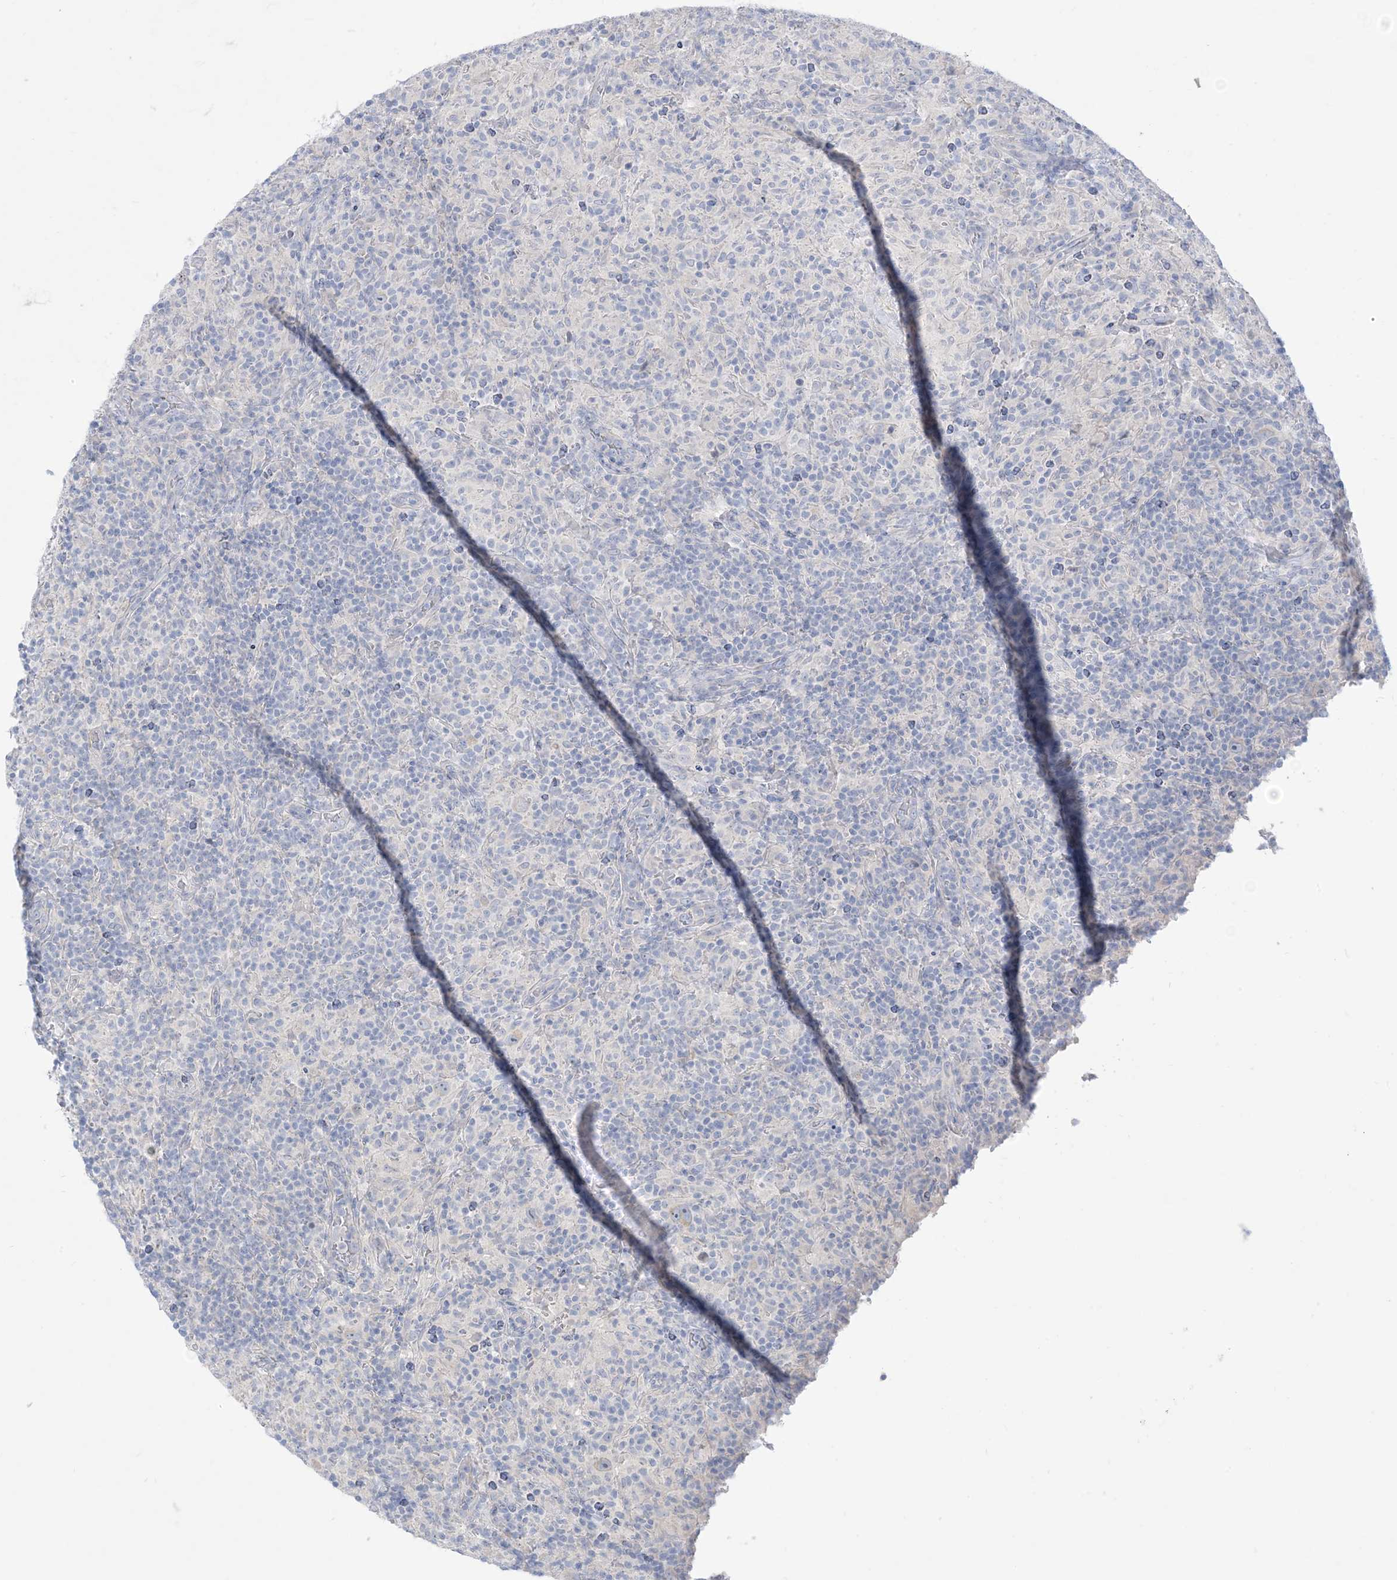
{"staining": {"intensity": "negative", "quantity": "none", "location": "none"}, "tissue": "lymphoma", "cell_type": "Tumor cells", "image_type": "cancer", "snomed": [{"axis": "morphology", "description": "Hodgkin's disease, NOS"}, {"axis": "topography", "description": "Lymph node"}], "caption": "Hodgkin's disease stained for a protein using IHC shows no expression tumor cells.", "gene": "MARS2", "patient": {"sex": "male", "age": 70}}